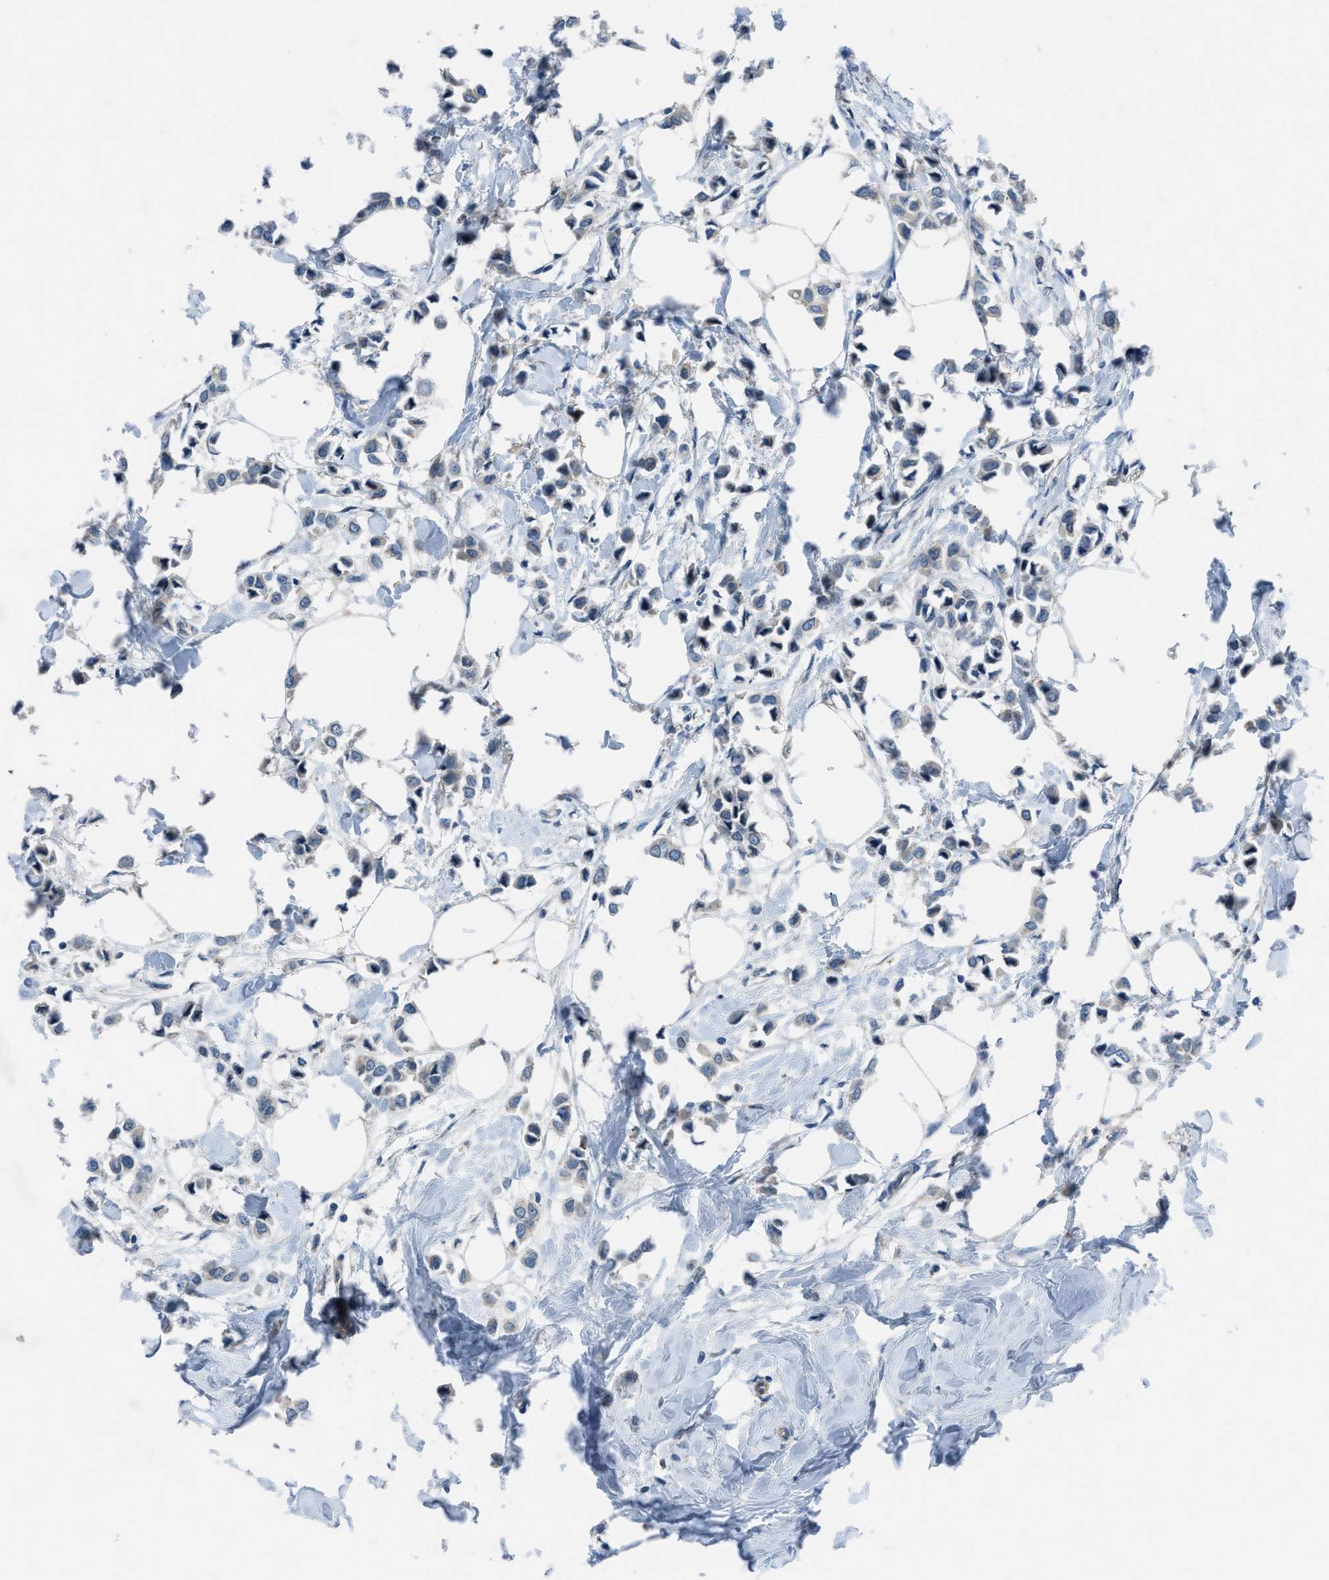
{"staining": {"intensity": "negative", "quantity": "none", "location": "none"}, "tissue": "breast cancer", "cell_type": "Tumor cells", "image_type": "cancer", "snomed": [{"axis": "morphology", "description": "Lobular carcinoma"}, {"axis": "topography", "description": "Breast"}], "caption": "The image exhibits no significant positivity in tumor cells of breast cancer. (Stains: DAB IHC with hematoxylin counter stain, Microscopy: brightfield microscopy at high magnification).", "gene": "BAZ2B", "patient": {"sex": "female", "age": 51}}